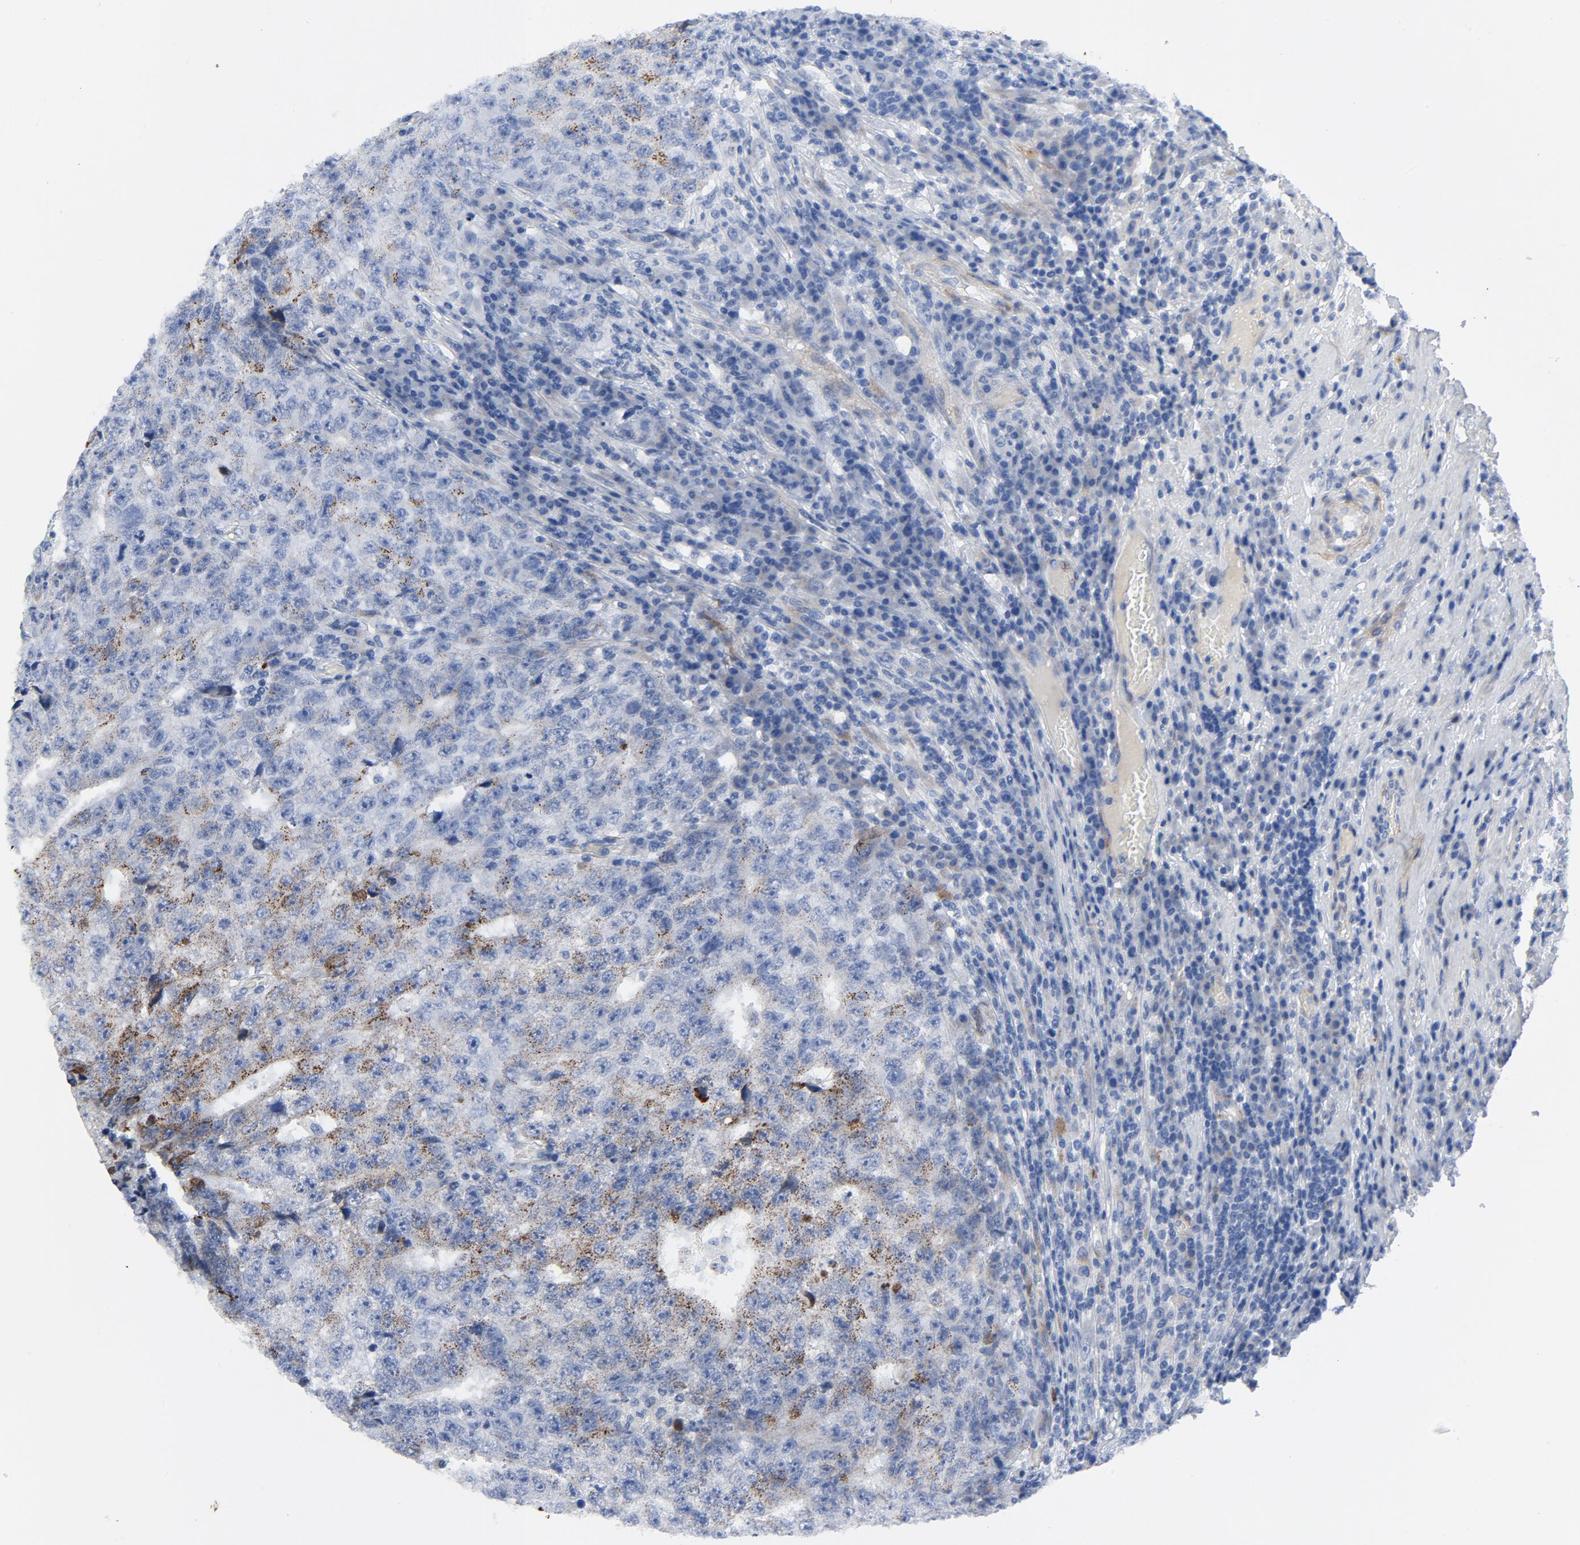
{"staining": {"intensity": "weak", "quantity": "<25%", "location": "cytoplasmic/membranous"}, "tissue": "testis cancer", "cell_type": "Tumor cells", "image_type": "cancer", "snomed": [{"axis": "morphology", "description": "Necrosis, NOS"}, {"axis": "morphology", "description": "Carcinoma, Embryonal, NOS"}, {"axis": "topography", "description": "Testis"}], "caption": "A photomicrograph of human testis cancer (embryonal carcinoma) is negative for staining in tumor cells. (IHC, brightfield microscopy, high magnification).", "gene": "LAMC1", "patient": {"sex": "male", "age": 19}}